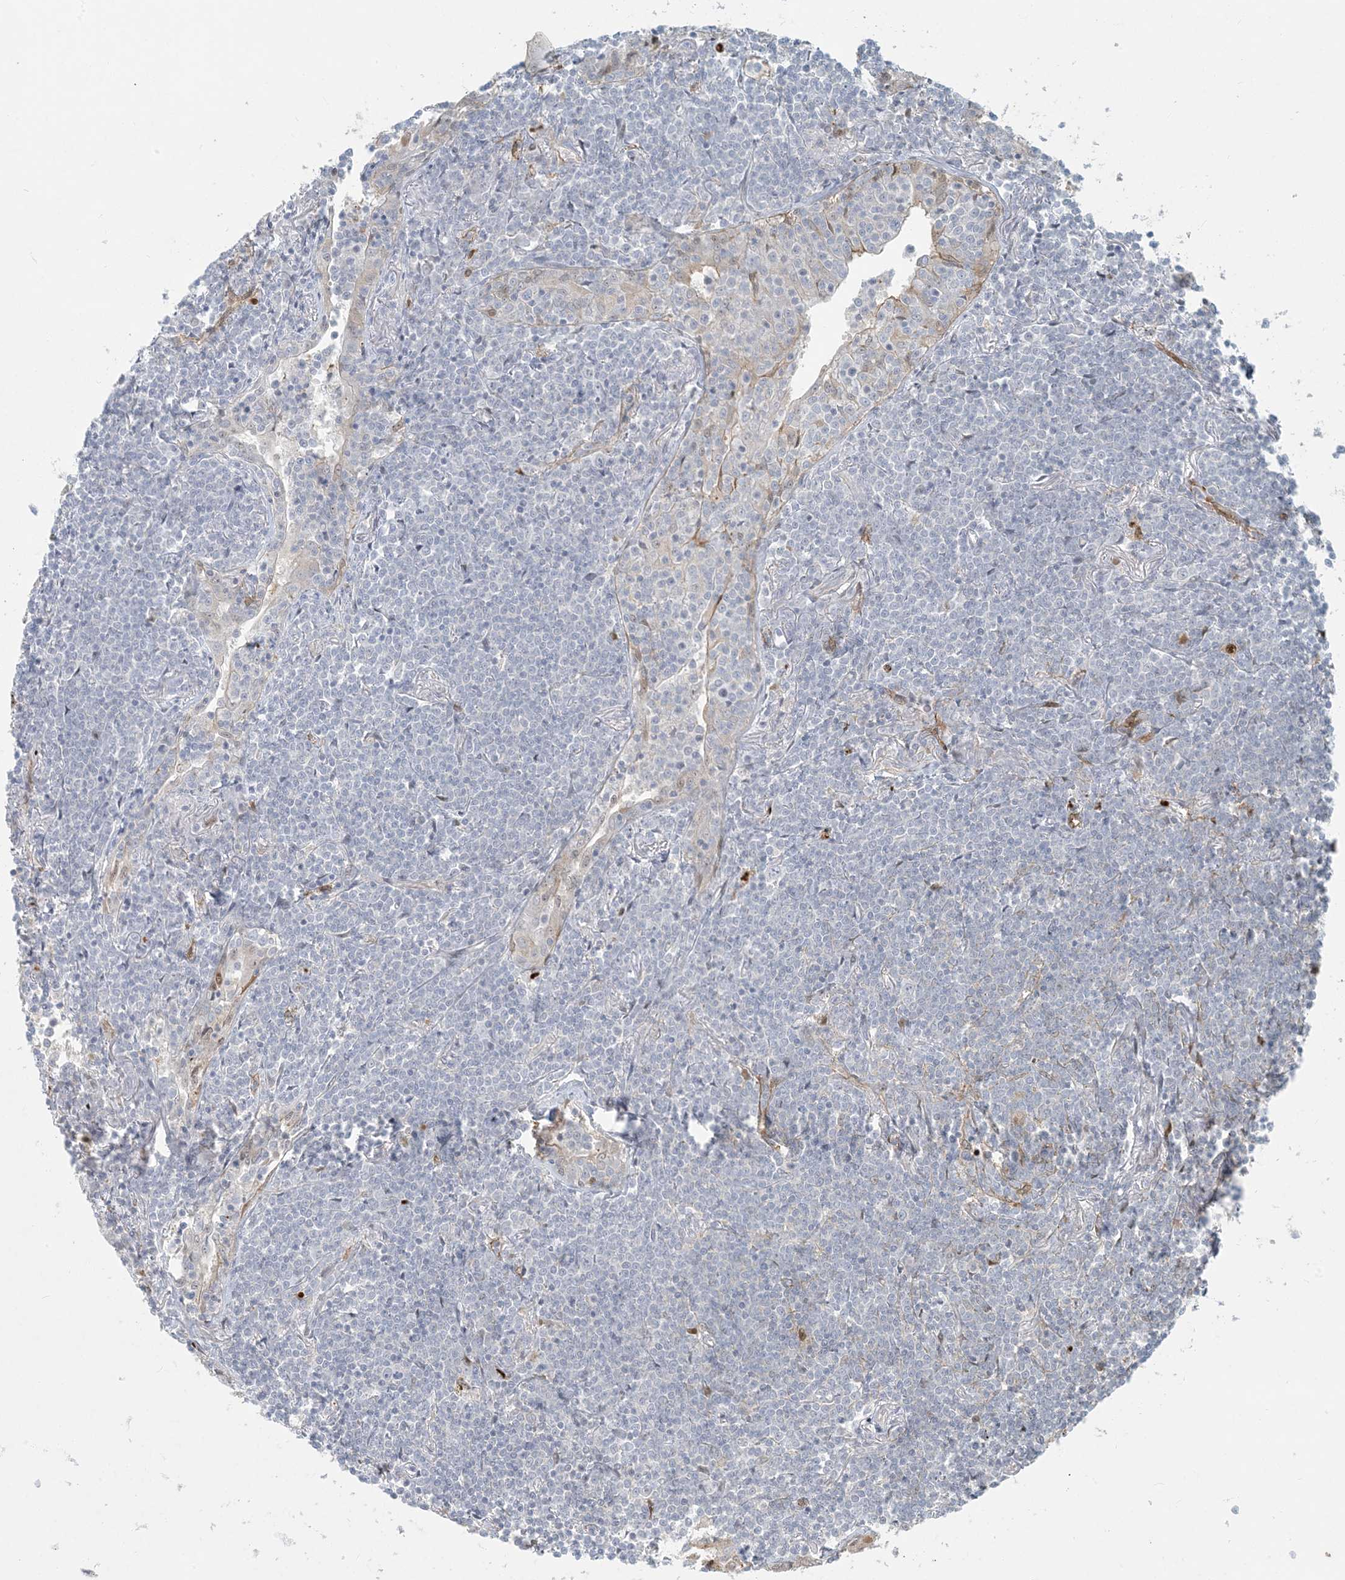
{"staining": {"intensity": "negative", "quantity": "none", "location": "none"}, "tissue": "lymphoma", "cell_type": "Tumor cells", "image_type": "cancer", "snomed": [{"axis": "morphology", "description": "Malignant lymphoma, non-Hodgkin's type, Low grade"}, {"axis": "topography", "description": "Lung"}], "caption": "Photomicrograph shows no protein positivity in tumor cells of malignant lymphoma, non-Hodgkin's type (low-grade) tissue.", "gene": "BCORL1", "patient": {"sex": "female", "age": 71}}